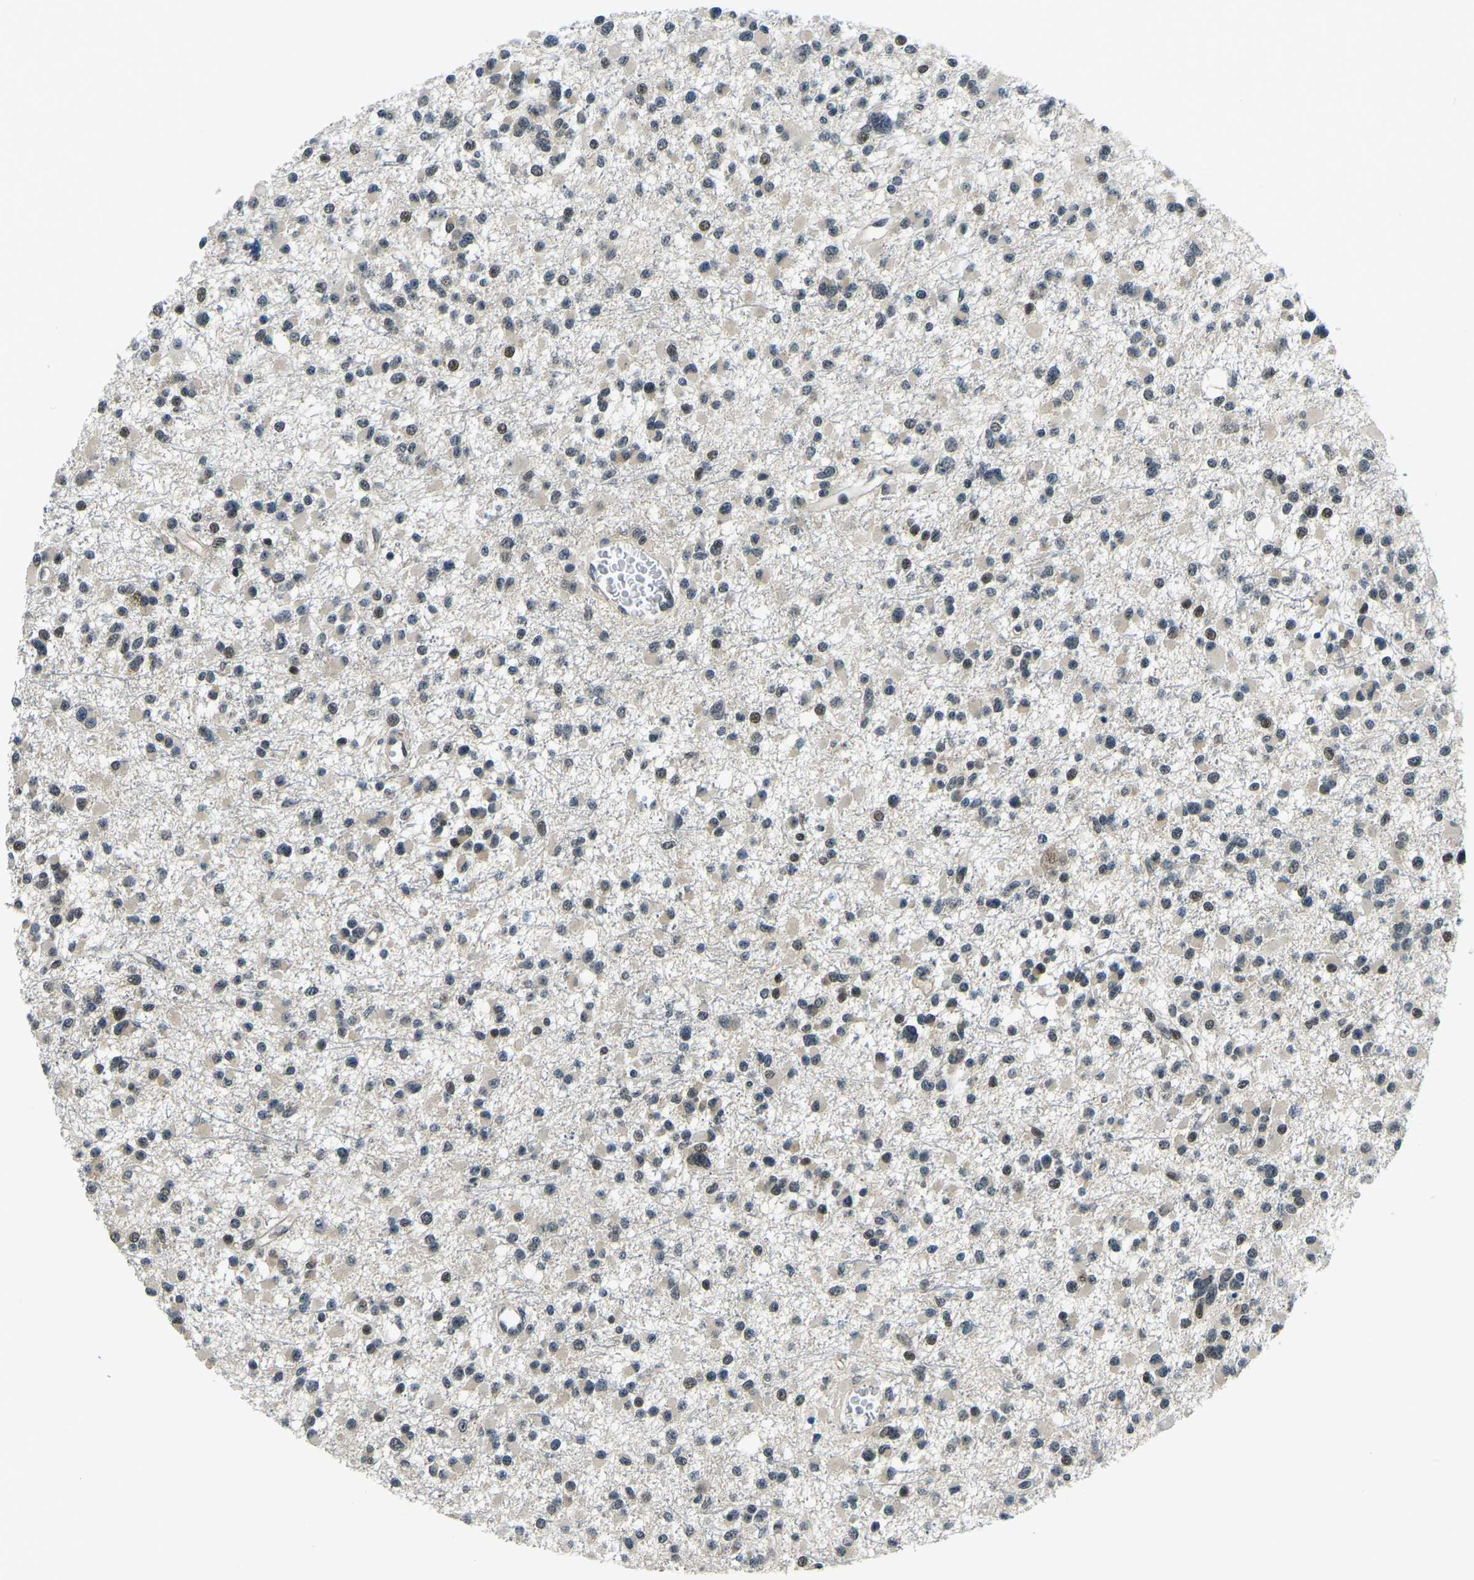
{"staining": {"intensity": "moderate", "quantity": "25%-75%", "location": "cytoplasmic/membranous,nuclear"}, "tissue": "glioma", "cell_type": "Tumor cells", "image_type": "cancer", "snomed": [{"axis": "morphology", "description": "Glioma, malignant, Low grade"}, {"axis": "topography", "description": "Brain"}], "caption": "Moderate cytoplasmic/membranous and nuclear positivity for a protein is seen in about 25%-75% of tumor cells of glioma using immunohistochemistry.", "gene": "ING2", "patient": {"sex": "female", "age": 22}}